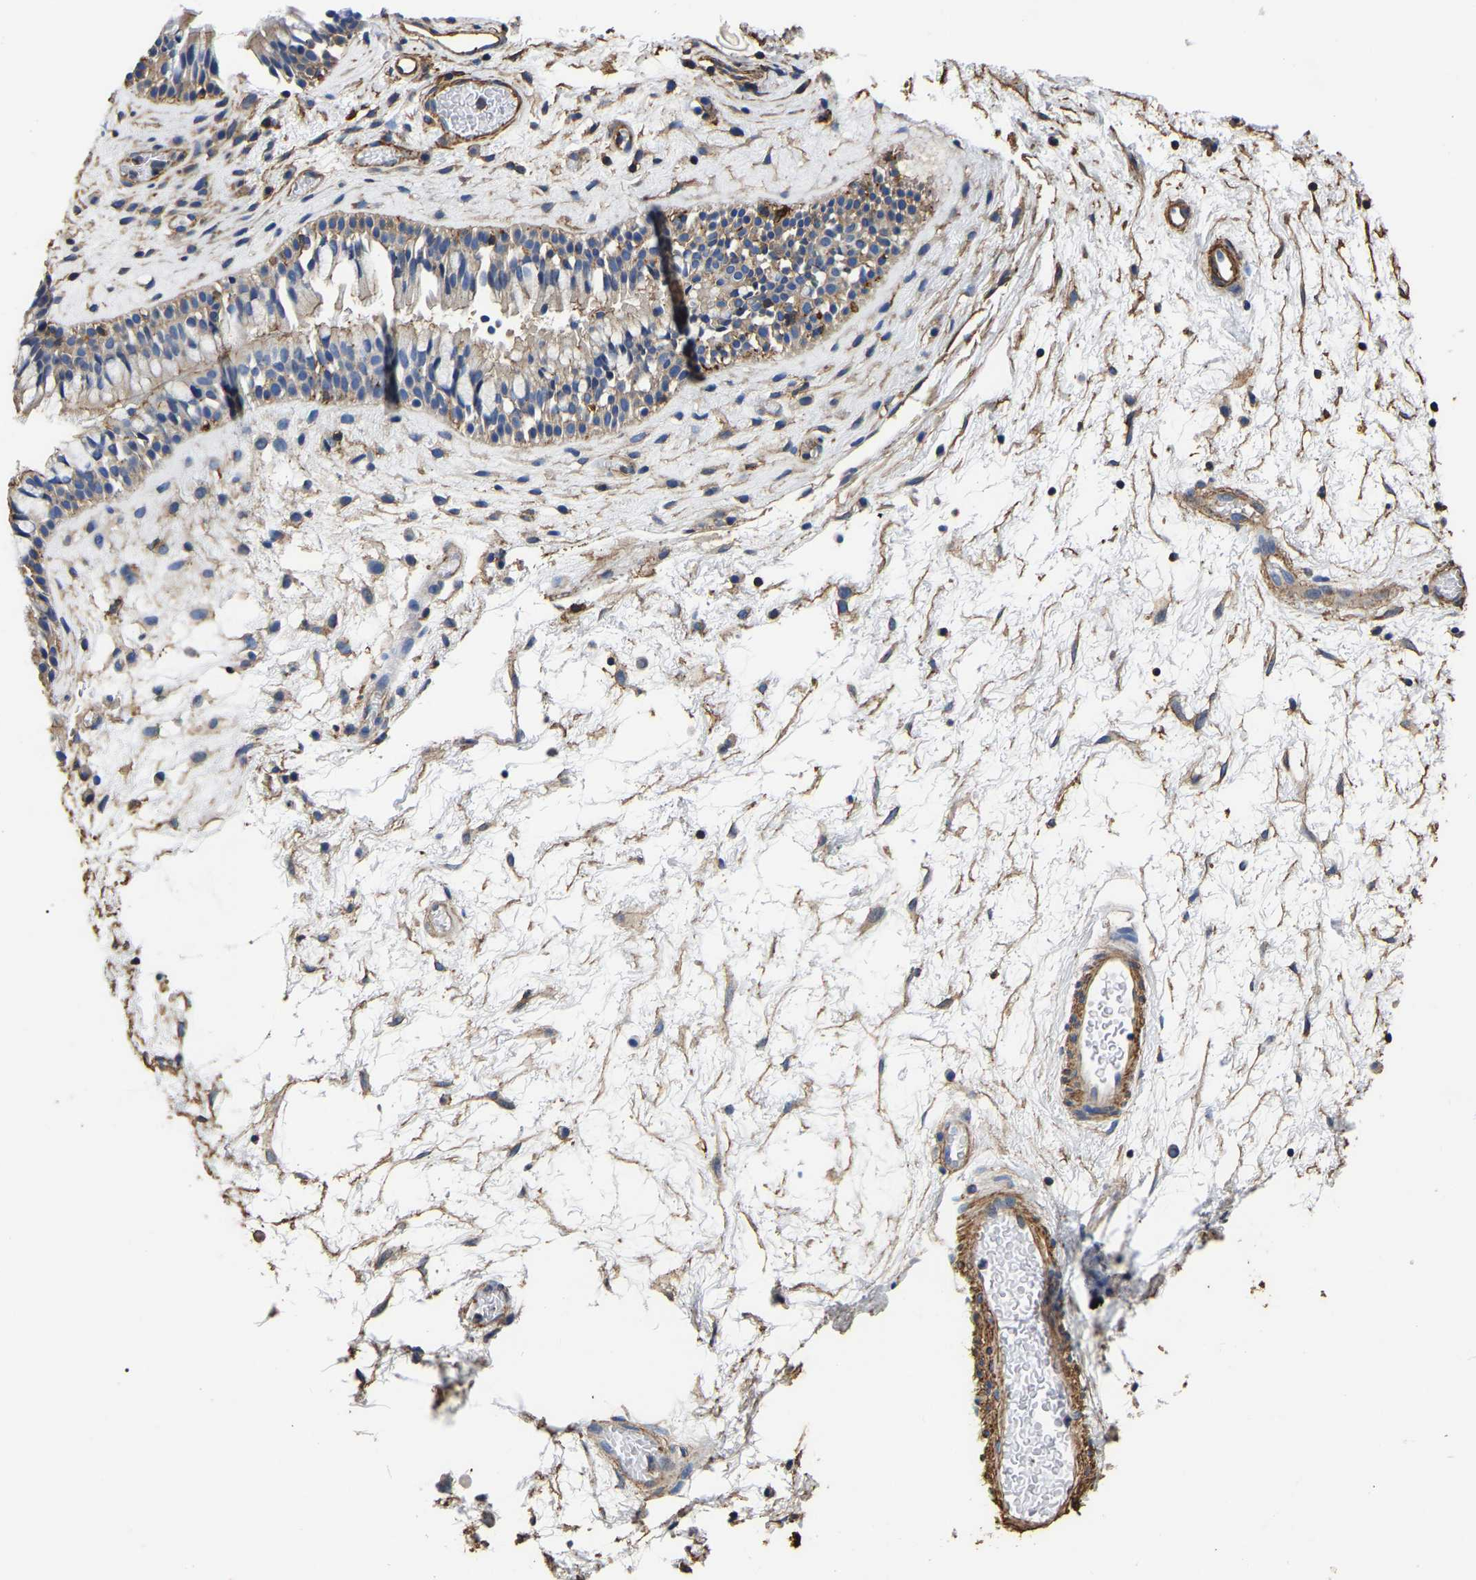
{"staining": {"intensity": "moderate", "quantity": "25%-75%", "location": "cytoplasmic/membranous"}, "tissue": "nasopharynx", "cell_type": "Respiratory epithelial cells", "image_type": "normal", "snomed": [{"axis": "morphology", "description": "Normal tissue, NOS"}, {"axis": "morphology", "description": "Inflammation, NOS"}, {"axis": "topography", "description": "Nasopharynx"}], "caption": "About 25%-75% of respiratory epithelial cells in unremarkable human nasopharynx show moderate cytoplasmic/membranous protein positivity as visualized by brown immunohistochemical staining.", "gene": "ARMT1", "patient": {"sex": "male", "age": 48}}